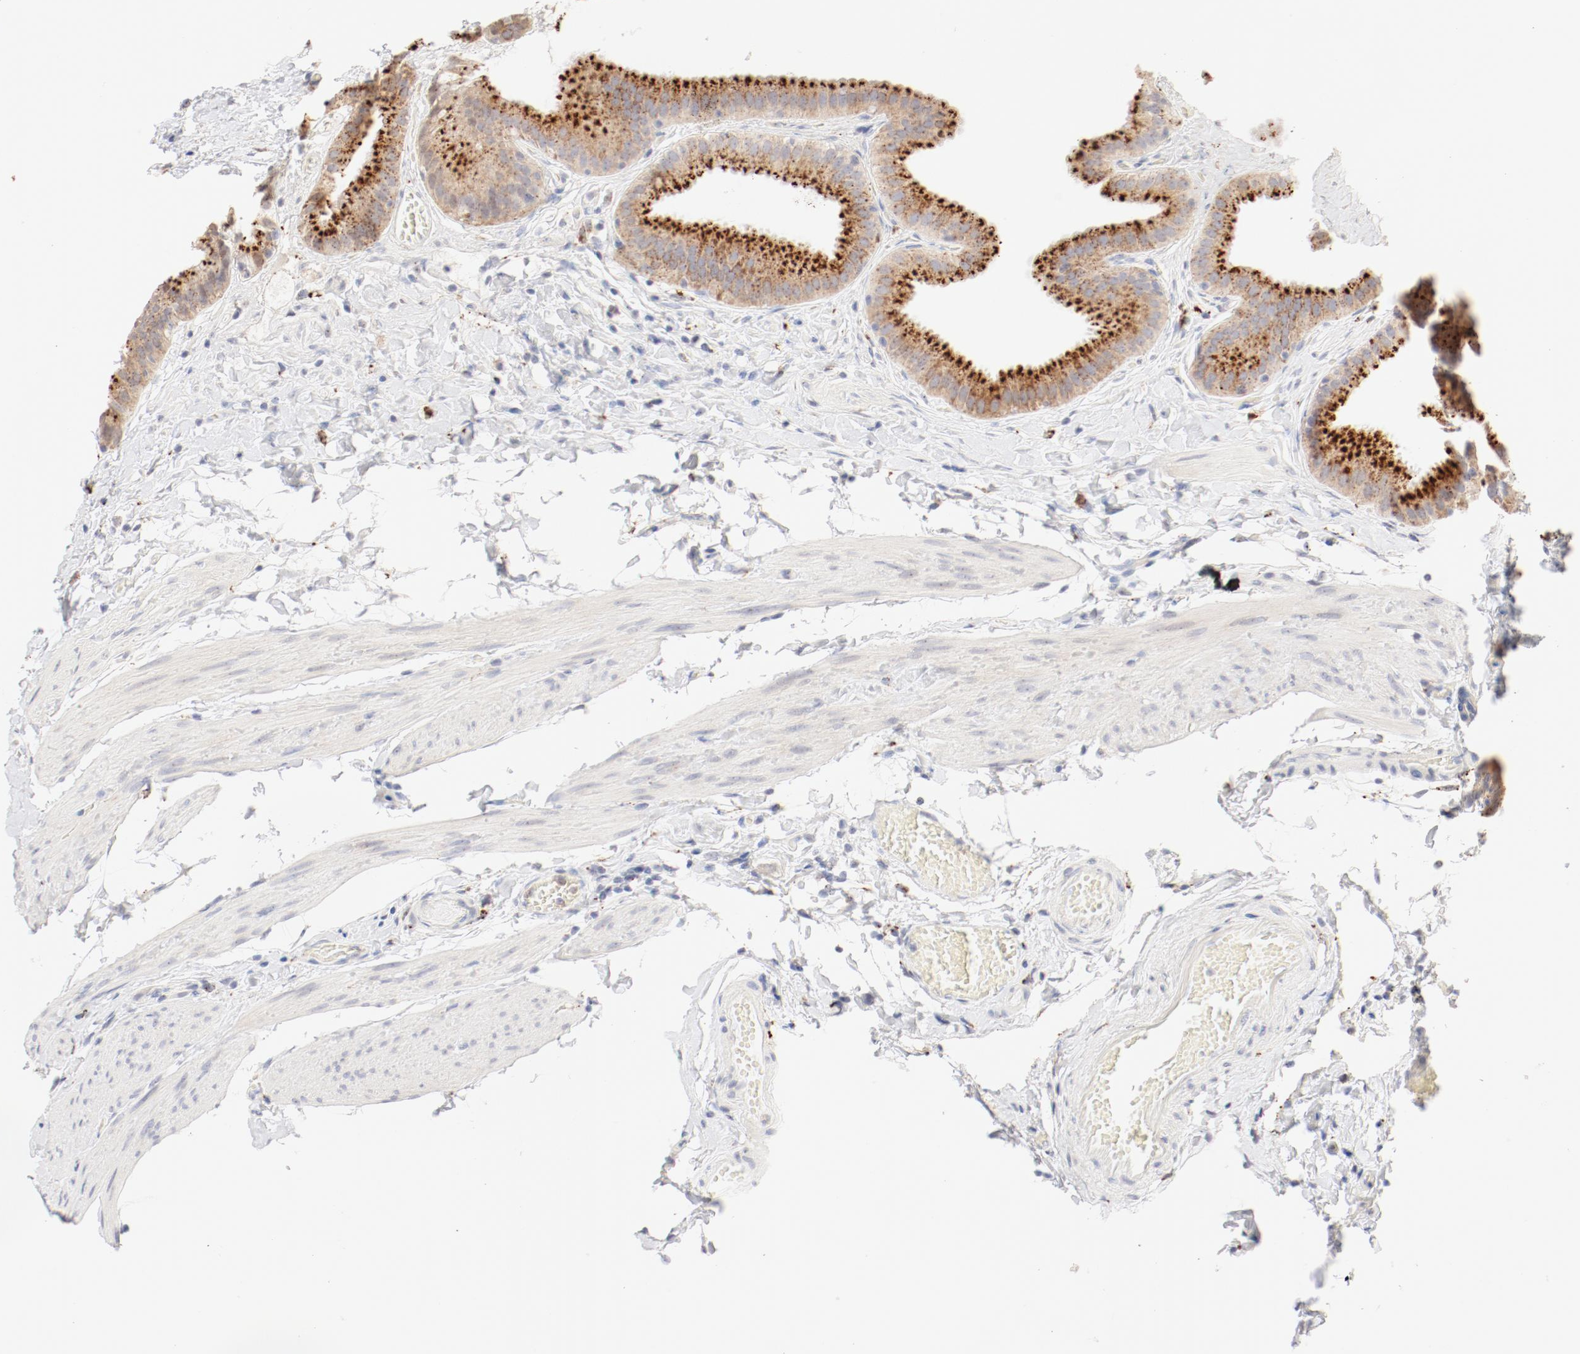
{"staining": {"intensity": "moderate", "quantity": ">75%", "location": "cytoplasmic/membranous"}, "tissue": "gallbladder", "cell_type": "Glandular cells", "image_type": "normal", "snomed": [{"axis": "morphology", "description": "Normal tissue, NOS"}, {"axis": "topography", "description": "Gallbladder"}], "caption": "The micrograph shows a brown stain indicating the presence of a protein in the cytoplasmic/membranous of glandular cells in gallbladder.", "gene": "CTSH", "patient": {"sex": "female", "age": 63}}